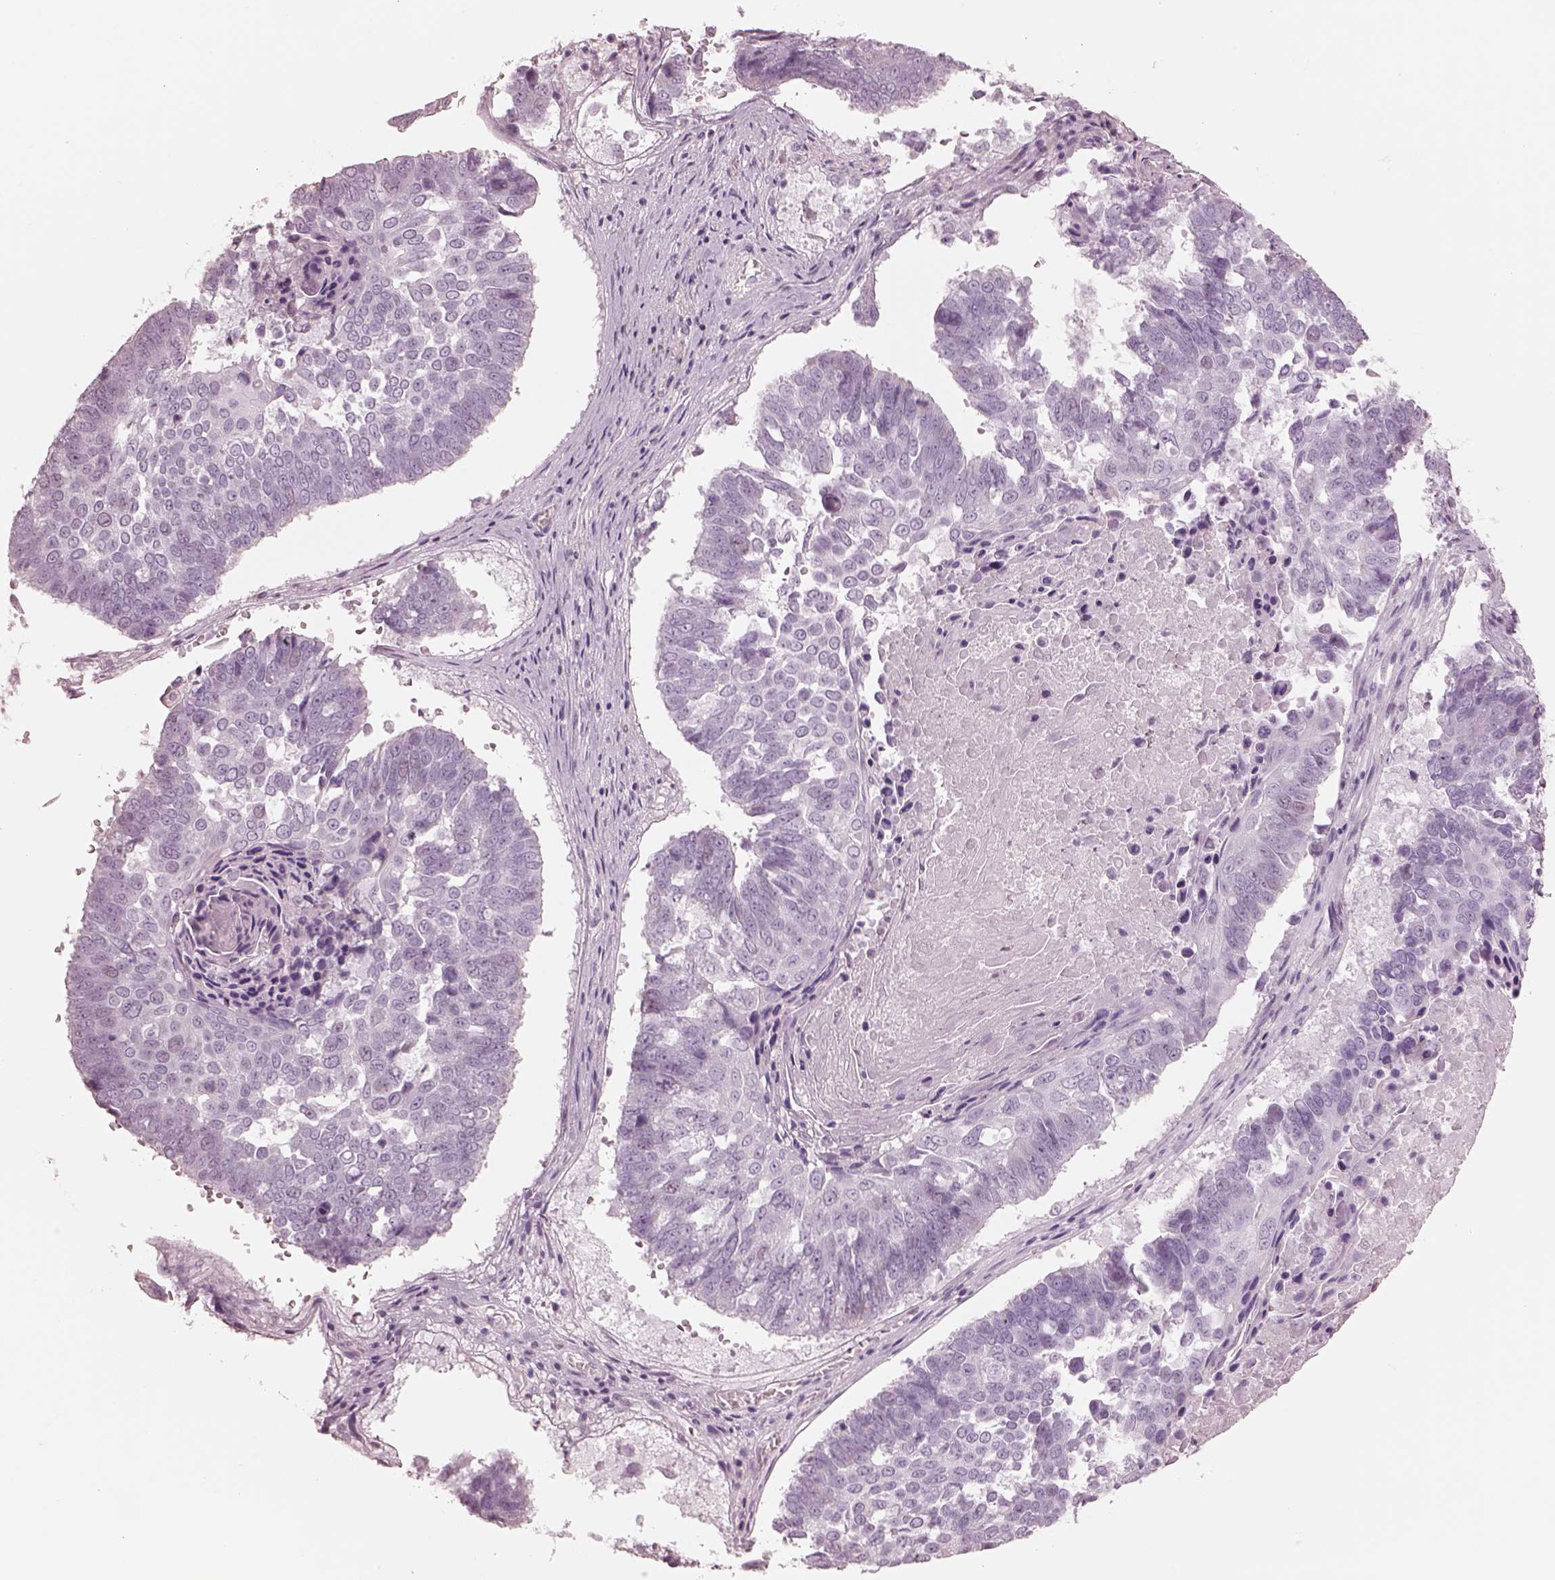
{"staining": {"intensity": "negative", "quantity": "none", "location": "none"}, "tissue": "lung cancer", "cell_type": "Tumor cells", "image_type": "cancer", "snomed": [{"axis": "morphology", "description": "Squamous cell carcinoma, NOS"}, {"axis": "topography", "description": "Lung"}], "caption": "Immunohistochemistry (IHC) of squamous cell carcinoma (lung) reveals no expression in tumor cells. Nuclei are stained in blue.", "gene": "KRTAP24-1", "patient": {"sex": "male", "age": 73}}